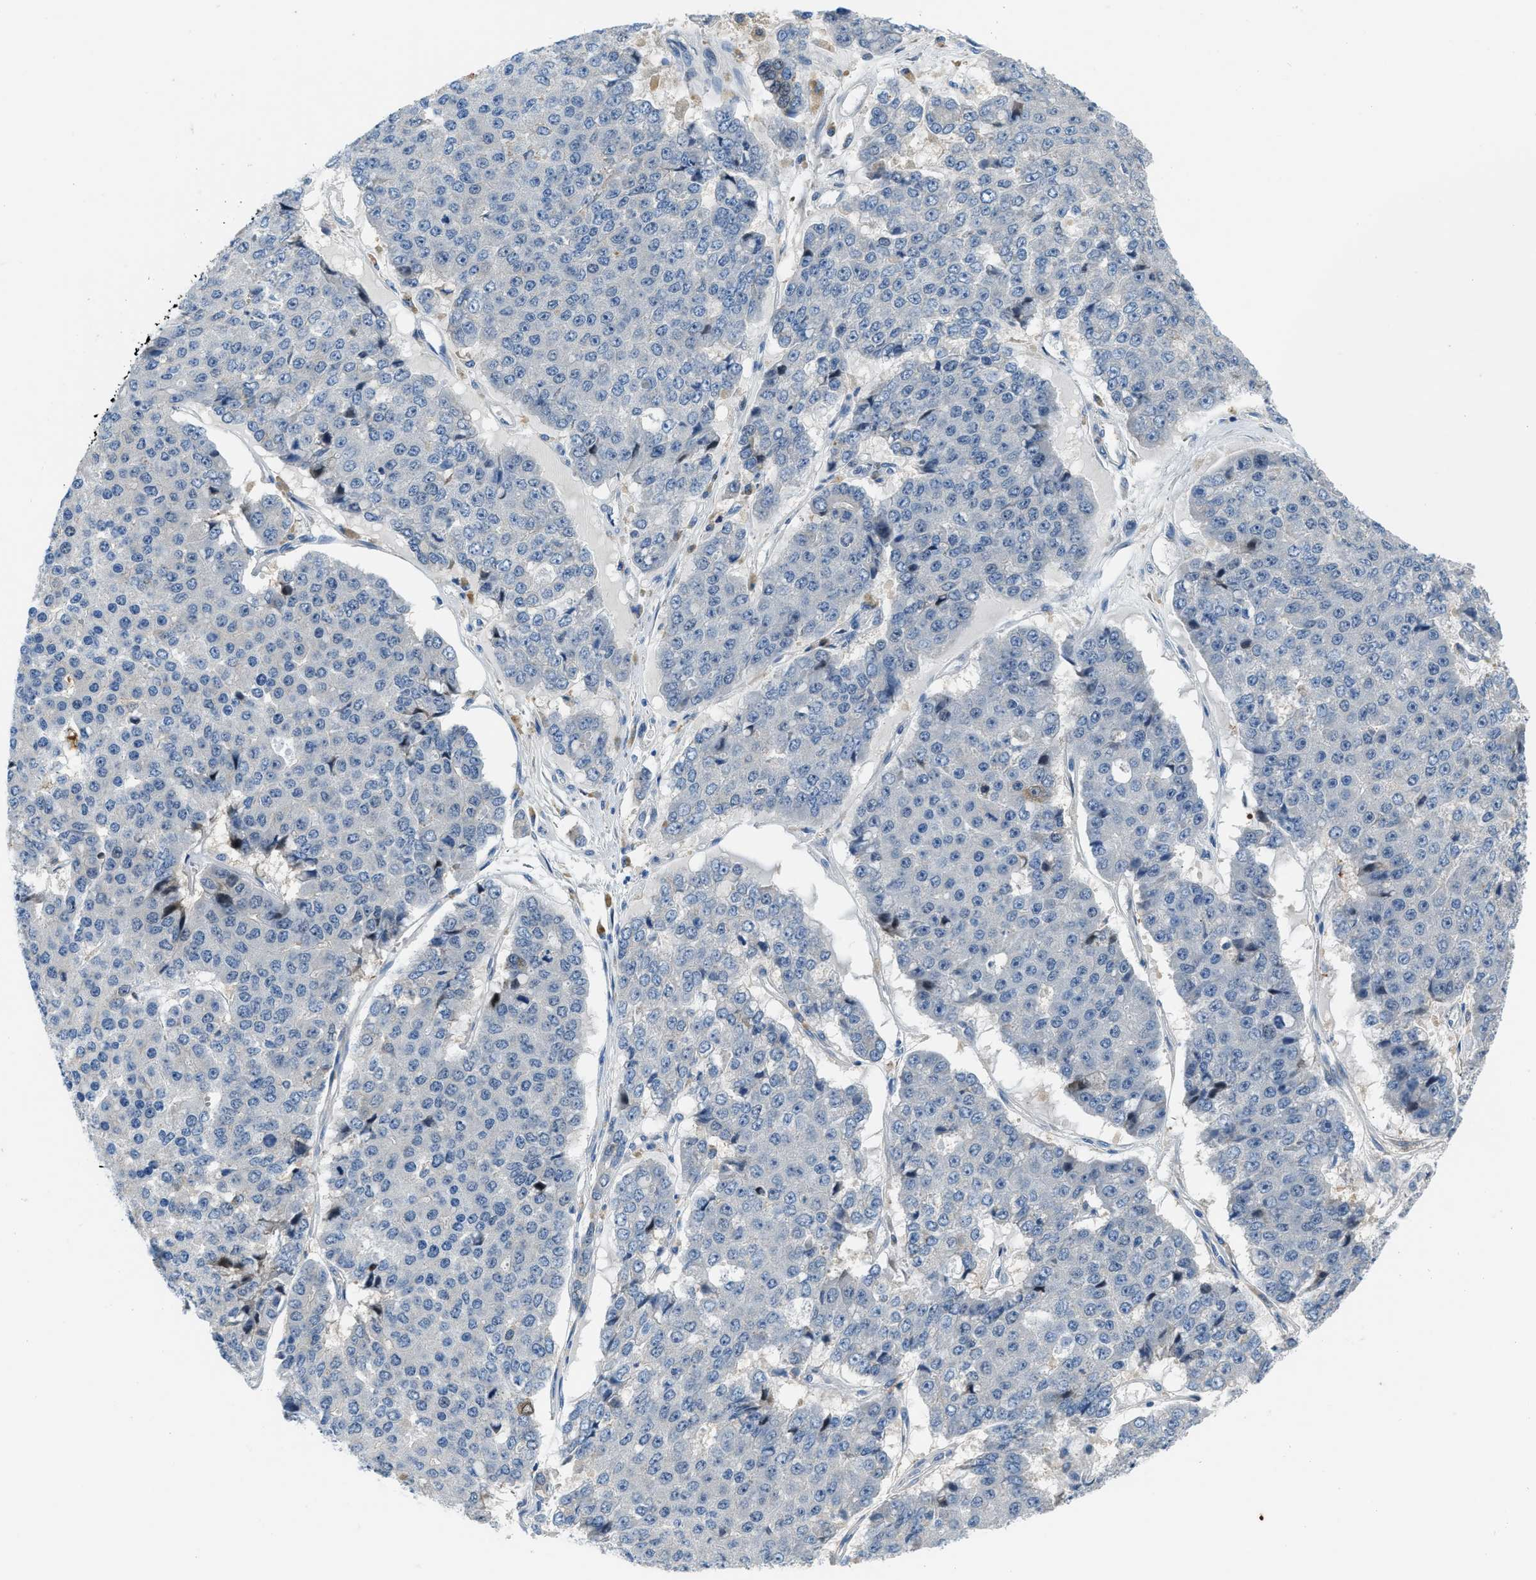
{"staining": {"intensity": "negative", "quantity": "none", "location": "none"}, "tissue": "pancreatic cancer", "cell_type": "Tumor cells", "image_type": "cancer", "snomed": [{"axis": "morphology", "description": "Adenocarcinoma, NOS"}, {"axis": "topography", "description": "Pancreas"}], "caption": "The histopathology image exhibits no staining of tumor cells in pancreatic cancer (adenocarcinoma).", "gene": "PFKP", "patient": {"sex": "male", "age": 50}}